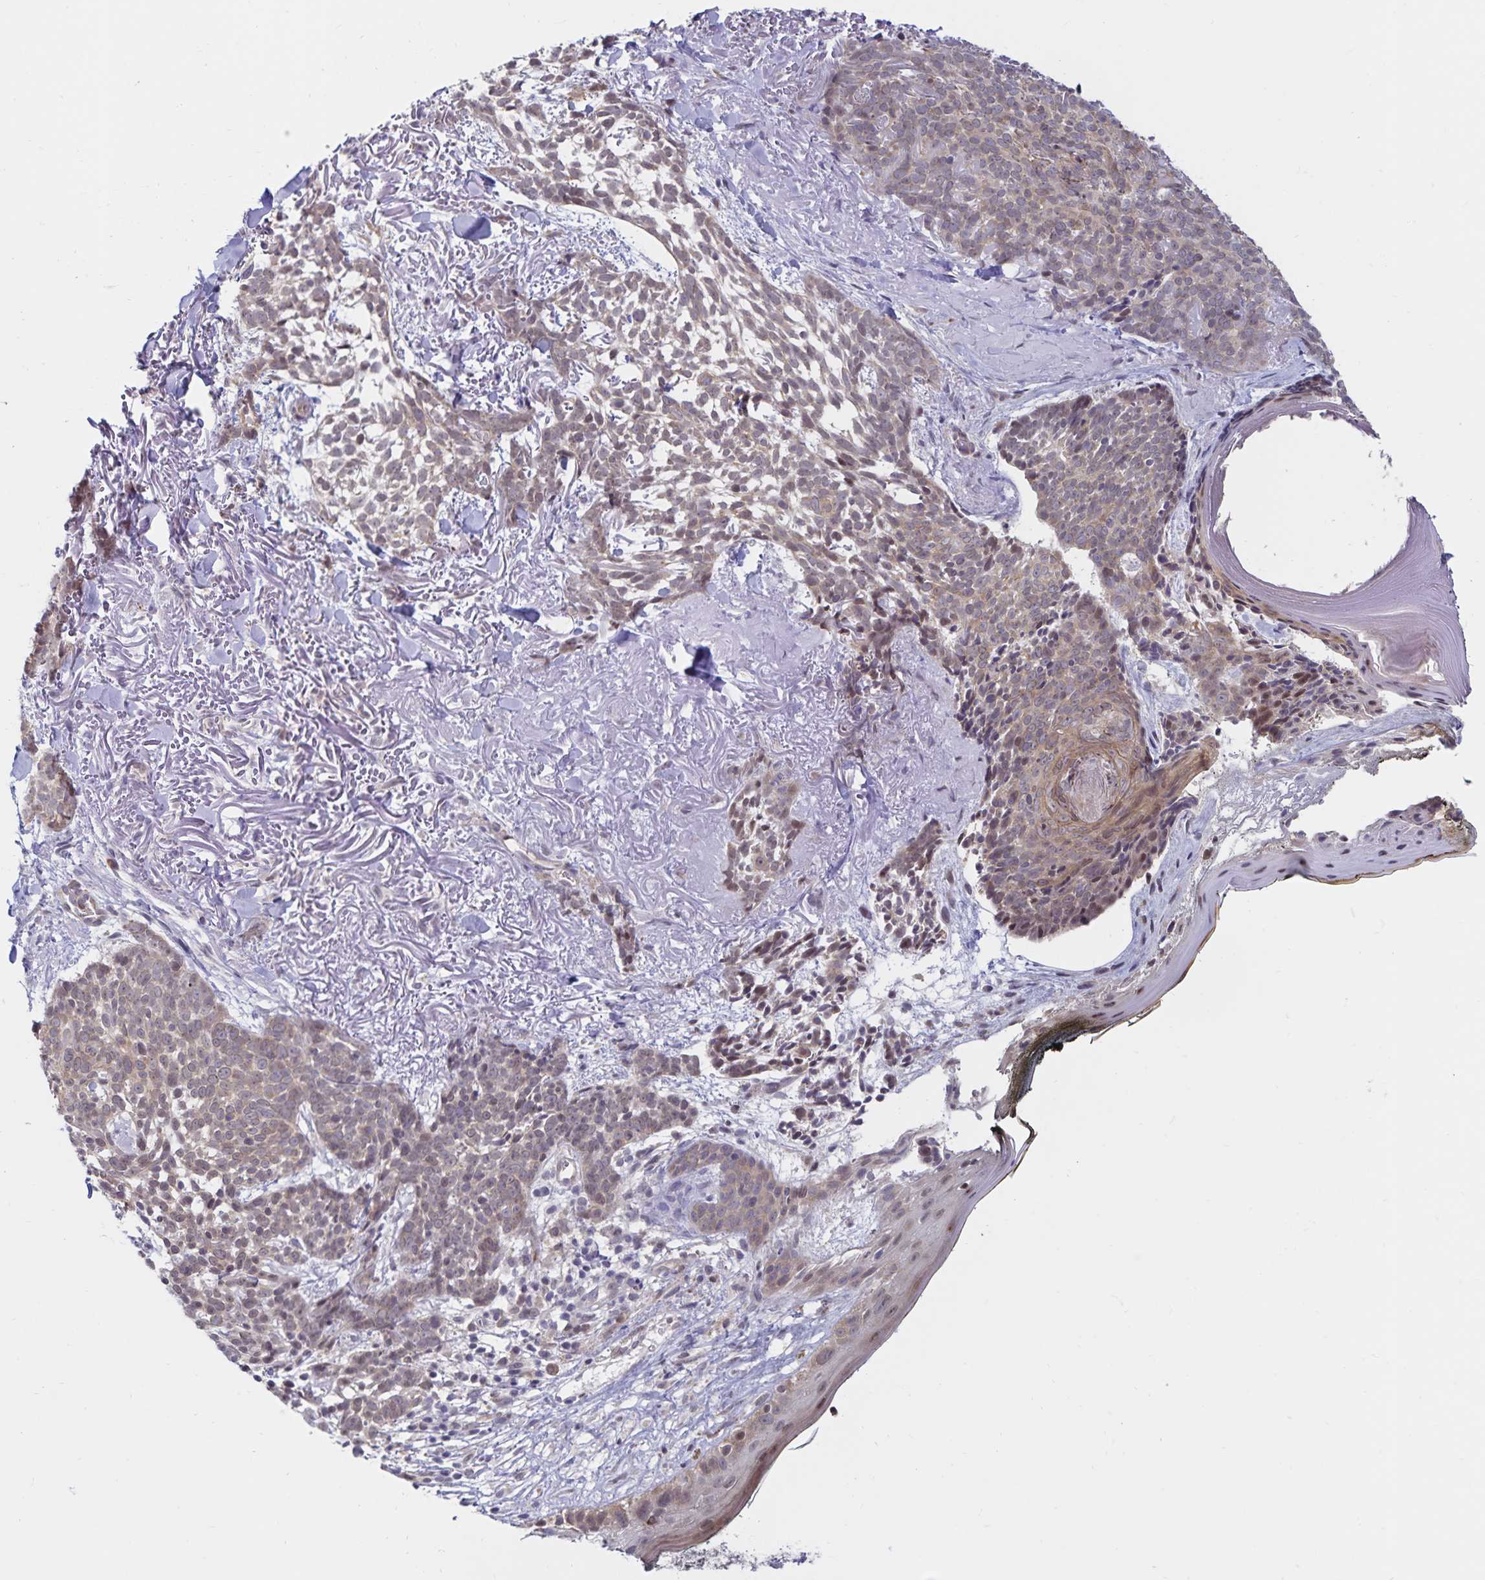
{"staining": {"intensity": "weak", "quantity": ">75%", "location": "cytoplasmic/membranous"}, "tissue": "skin cancer", "cell_type": "Tumor cells", "image_type": "cancer", "snomed": [{"axis": "morphology", "description": "Basal cell carcinoma"}, {"axis": "morphology", "description": "BCC, high aggressive"}, {"axis": "topography", "description": "Skin"}], "caption": "Immunohistochemical staining of skin bcc,  high aggressive displays weak cytoplasmic/membranous protein positivity in approximately >75% of tumor cells.", "gene": "ATP2A2", "patient": {"sex": "female", "age": 86}}